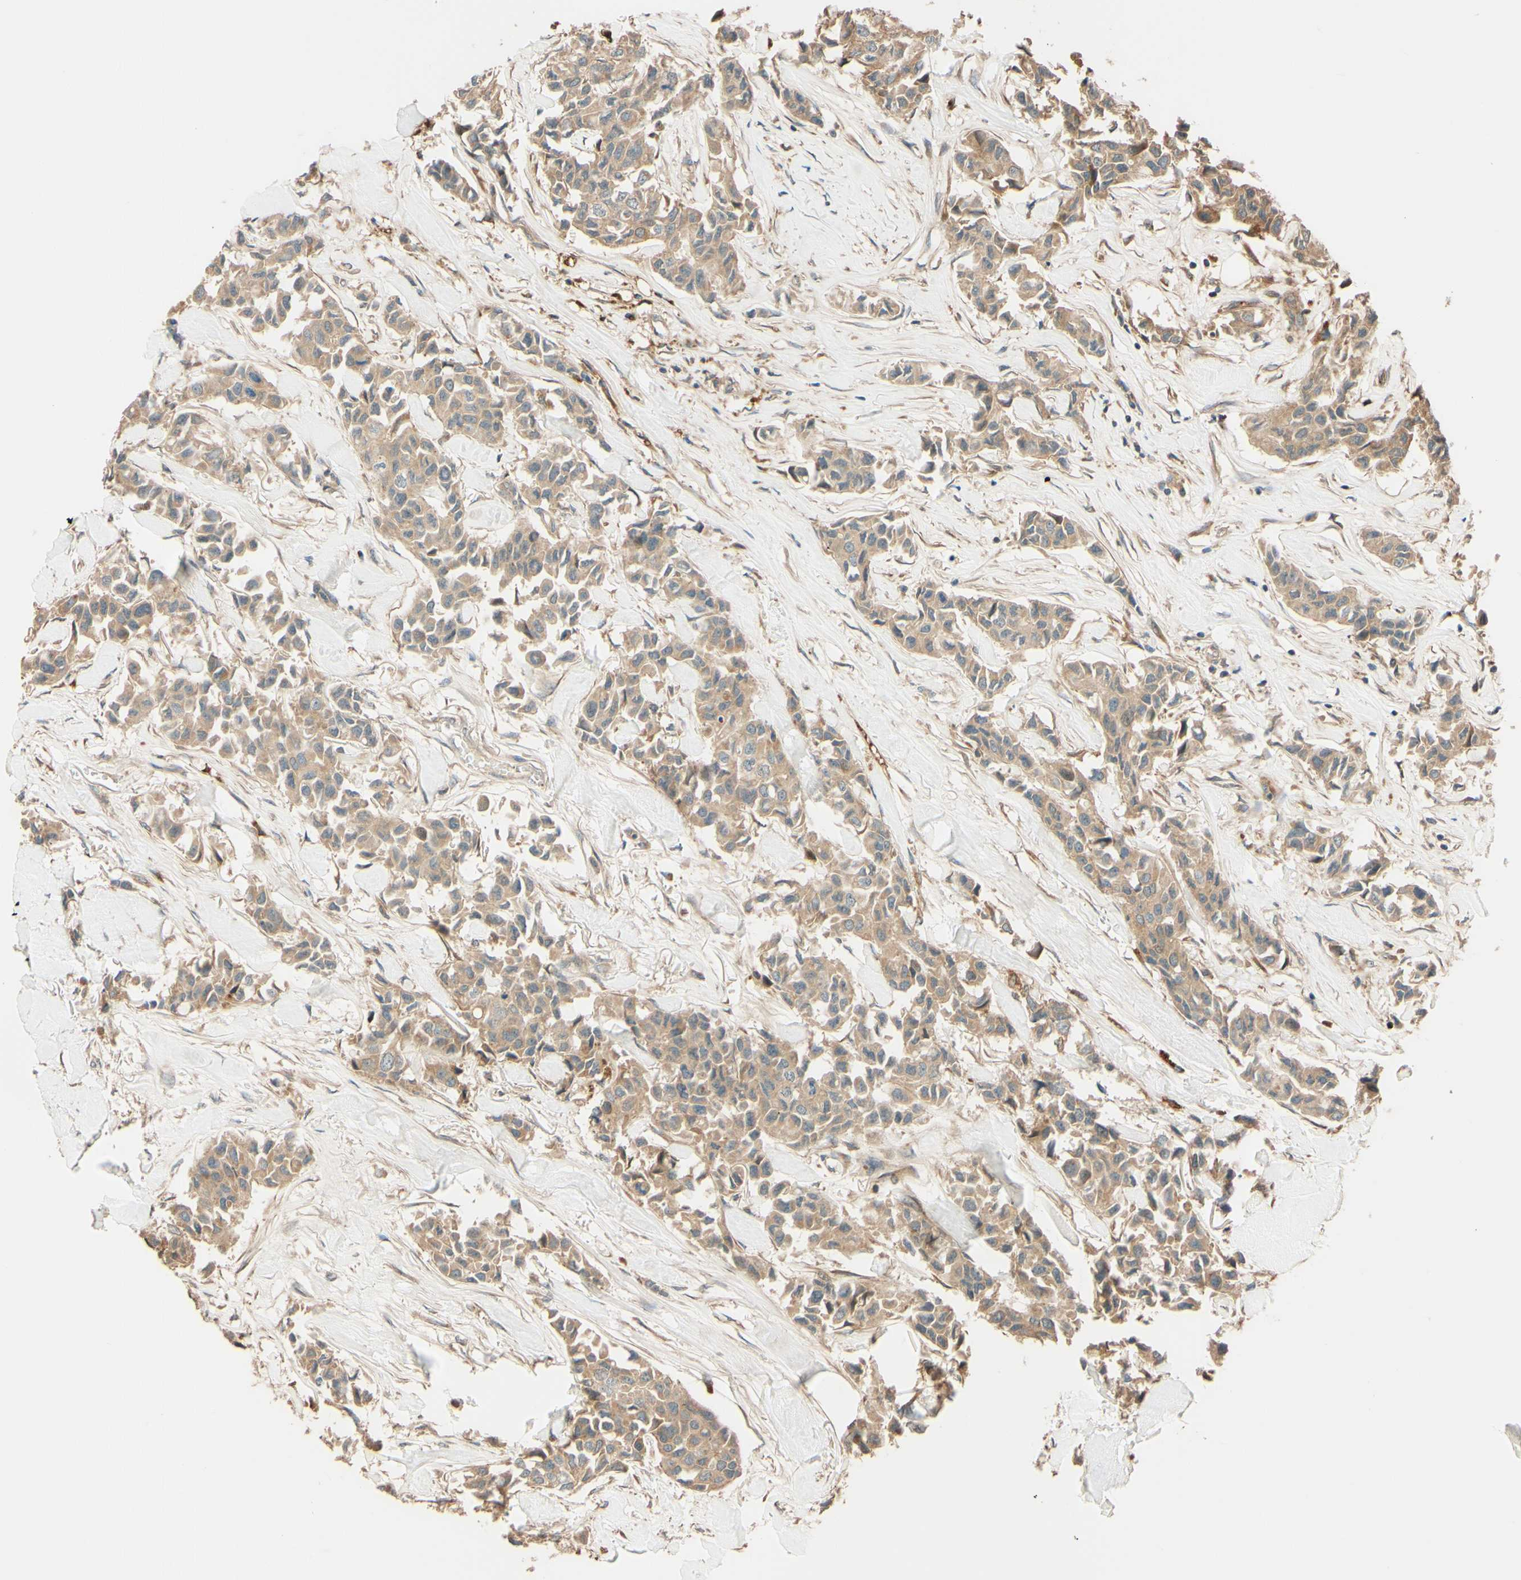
{"staining": {"intensity": "moderate", "quantity": ">75%", "location": "cytoplasmic/membranous"}, "tissue": "breast cancer", "cell_type": "Tumor cells", "image_type": "cancer", "snomed": [{"axis": "morphology", "description": "Duct carcinoma"}, {"axis": "topography", "description": "Breast"}], "caption": "Breast cancer (invasive ductal carcinoma) tissue displays moderate cytoplasmic/membranous positivity in about >75% of tumor cells, visualized by immunohistochemistry.", "gene": "RNF19A", "patient": {"sex": "female", "age": 80}}